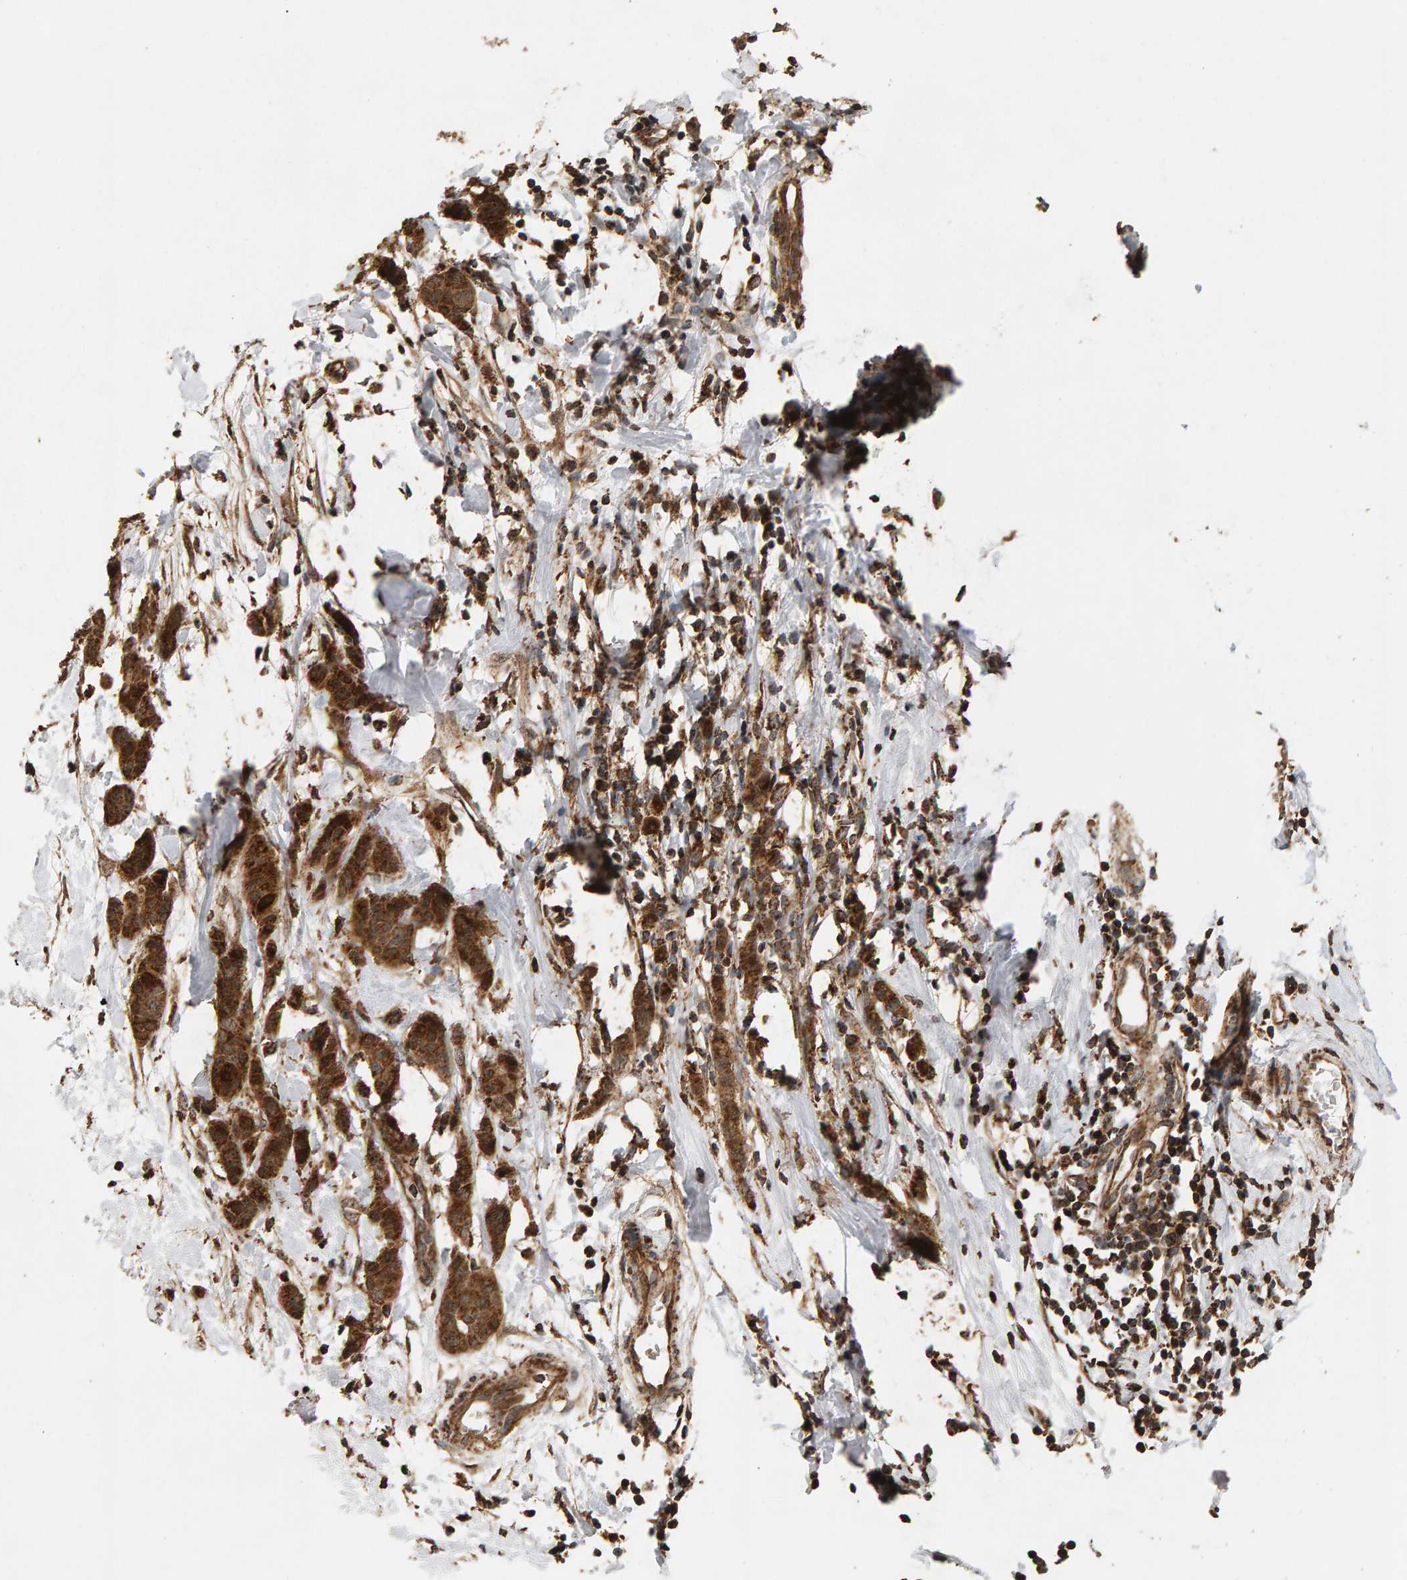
{"staining": {"intensity": "strong", "quantity": ">75%", "location": "cytoplasmic/membranous"}, "tissue": "breast cancer", "cell_type": "Tumor cells", "image_type": "cancer", "snomed": [{"axis": "morphology", "description": "Normal tissue, NOS"}, {"axis": "morphology", "description": "Duct carcinoma"}, {"axis": "topography", "description": "Breast"}], "caption": "This photomicrograph displays immunohistochemistry (IHC) staining of breast infiltrating ductal carcinoma, with high strong cytoplasmic/membranous positivity in approximately >75% of tumor cells.", "gene": "GSTK1", "patient": {"sex": "female", "age": 40}}